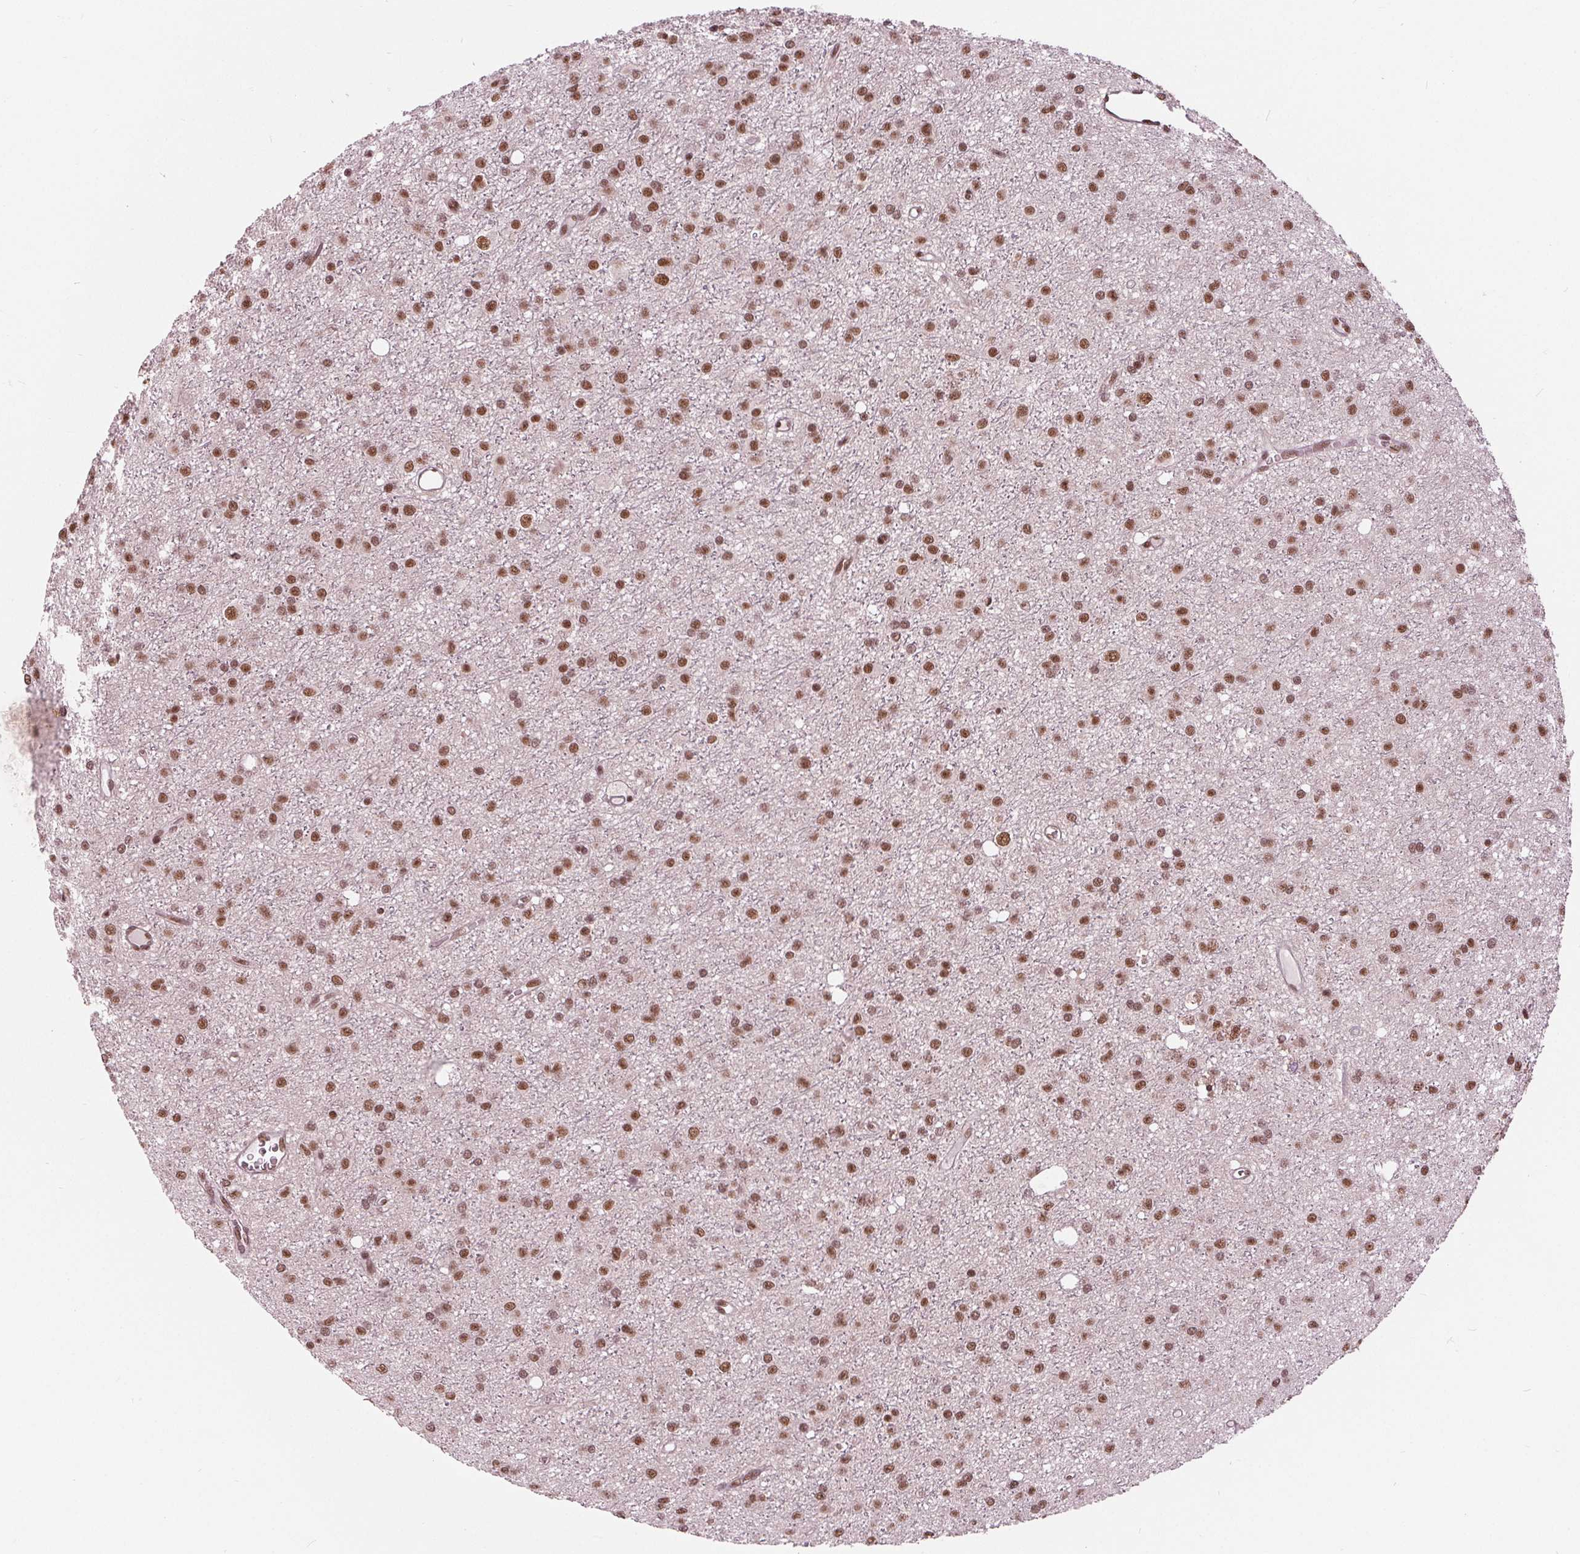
{"staining": {"intensity": "moderate", "quantity": ">75%", "location": "nuclear"}, "tissue": "glioma", "cell_type": "Tumor cells", "image_type": "cancer", "snomed": [{"axis": "morphology", "description": "Glioma, malignant, Low grade"}, {"axis": "topography", "description": "Brain"}], "caption": "A micrograph of glioma stained for a protein displays moderate nuclear brown staining in tumor cells. (IHC, brightfield microscopy, high magnification).", "gene": "LSM2", "patient": {"sex": "male", "age": 27}}